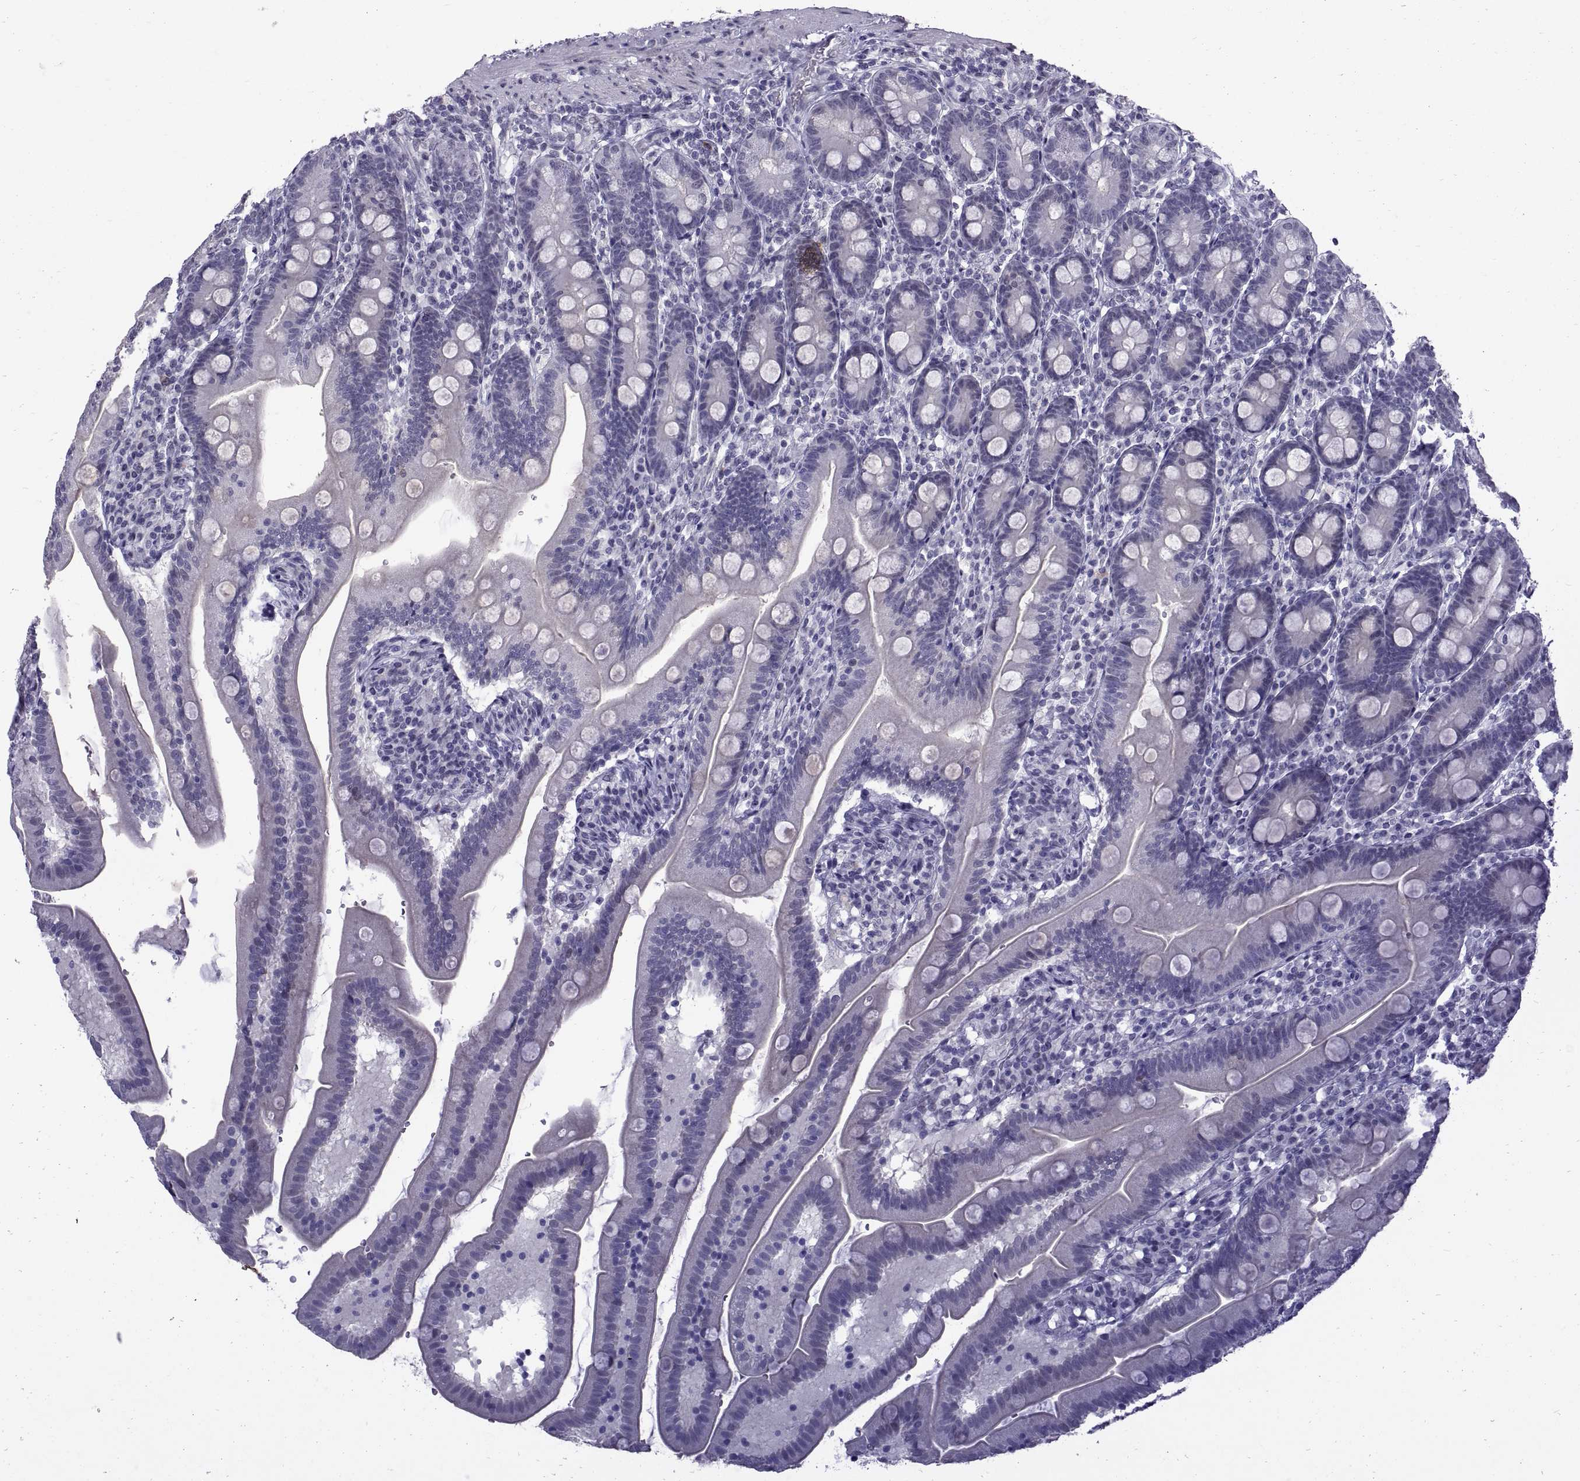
{"staining": {"intensity": "negative", "quantity": "none", "location": "none"}, "tissue": "duodenum", "cell_type": "Glandular cells", "image_type": "normal", "snomed": [{"axis": "morphology", "description": "Normal tissue, NOS"}, {"axis": "topography", "description": "Duodenum"}], "caption": "An immunohistochemistry (IHC) image of benign duodenum is shown. There is no staining in glandular cells of duodenum.", "gene": "KRT77", "patient": {"sex": "female", "age": 67}}